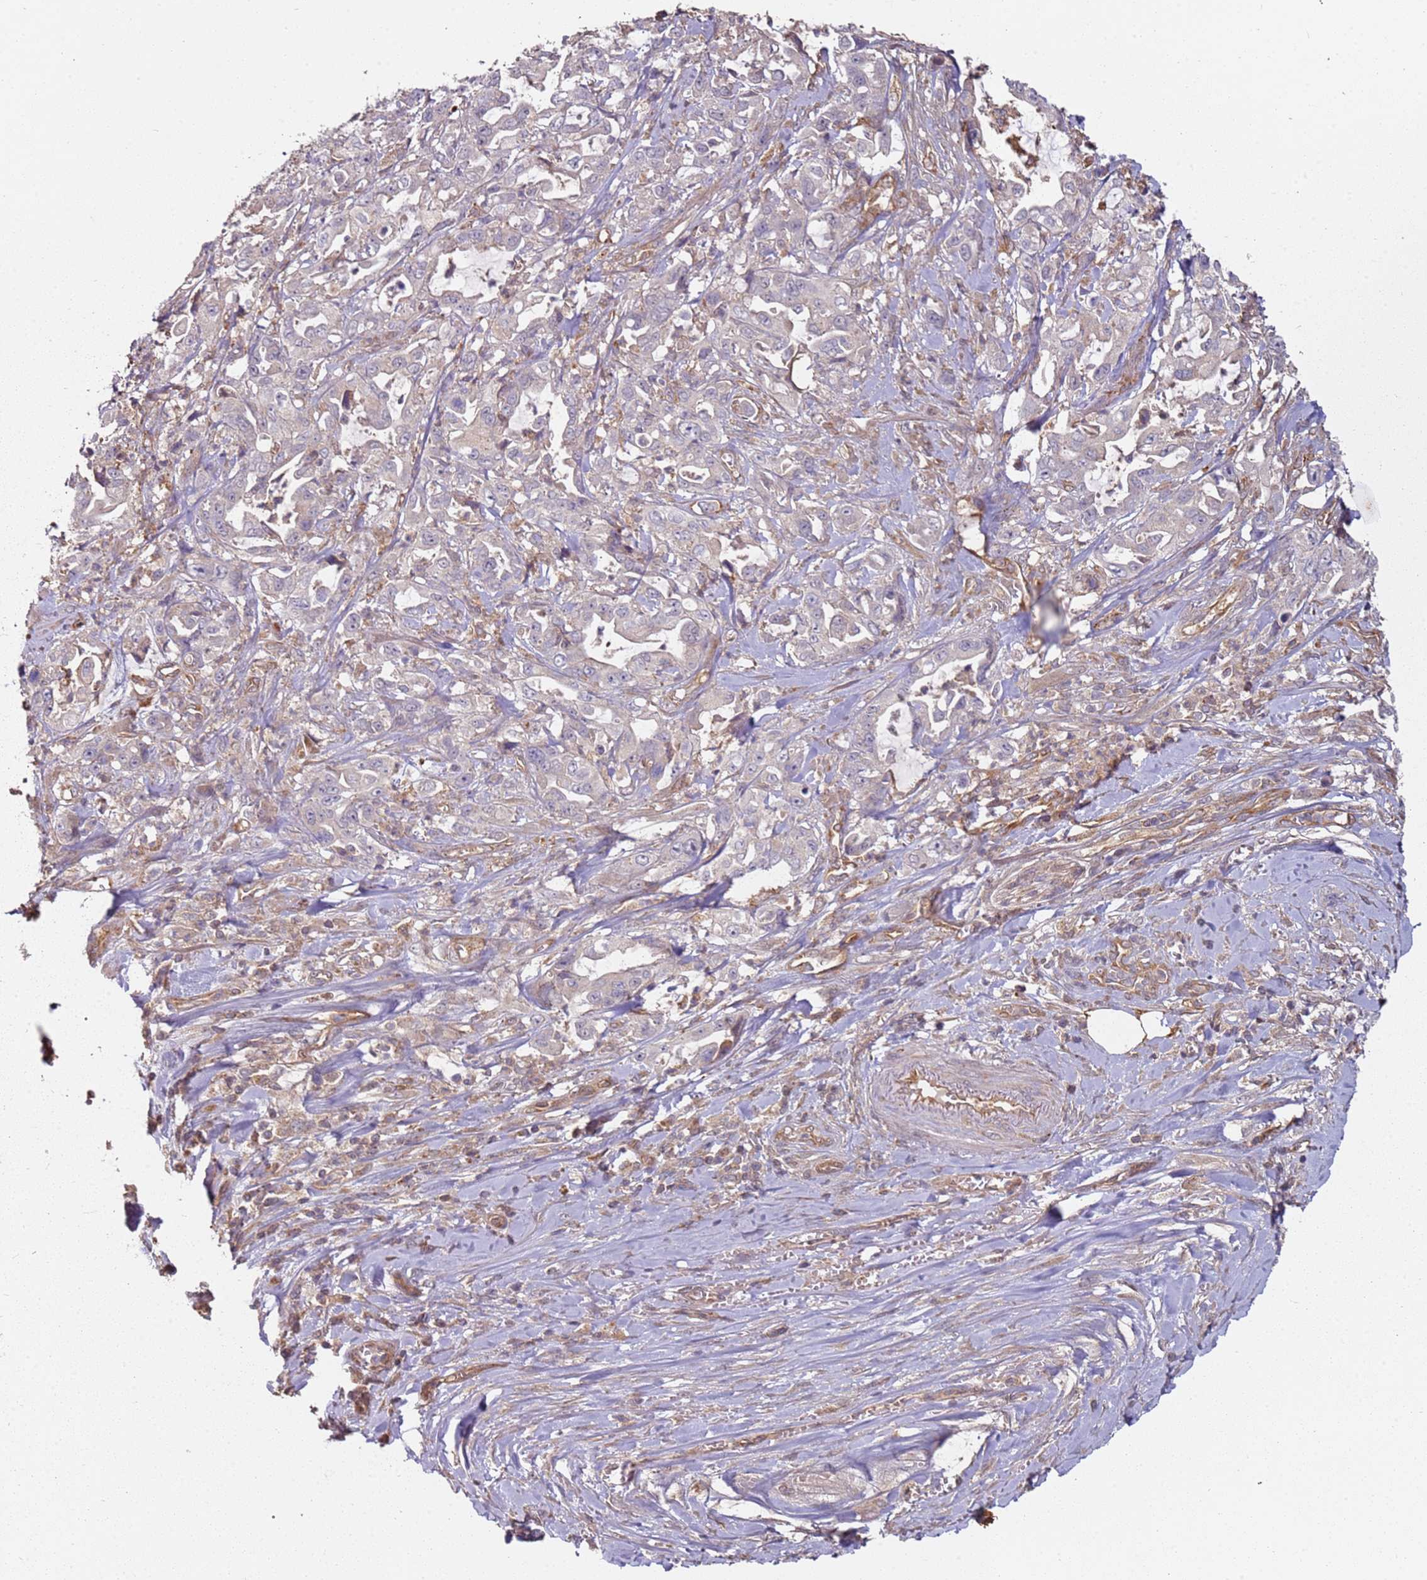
{"staining": {"intensity": "negative", "quantity": "none", "location": "none"}, "tissue": "pancreatic cancer", "cell_type": "Tumor cells", "image_type": "cancer", "snomed": [{"axis": "morphology", "description": "Adenocarcinoma, NOS"}, {"axis": "topography", "description": "Pancreas"}], "caption": "IHC of pancreatic adenocarcinoma reveals no expression in tumor cells.", "gene": "SCGB2B2", "patient": {"sex": "female", "age": 61}}